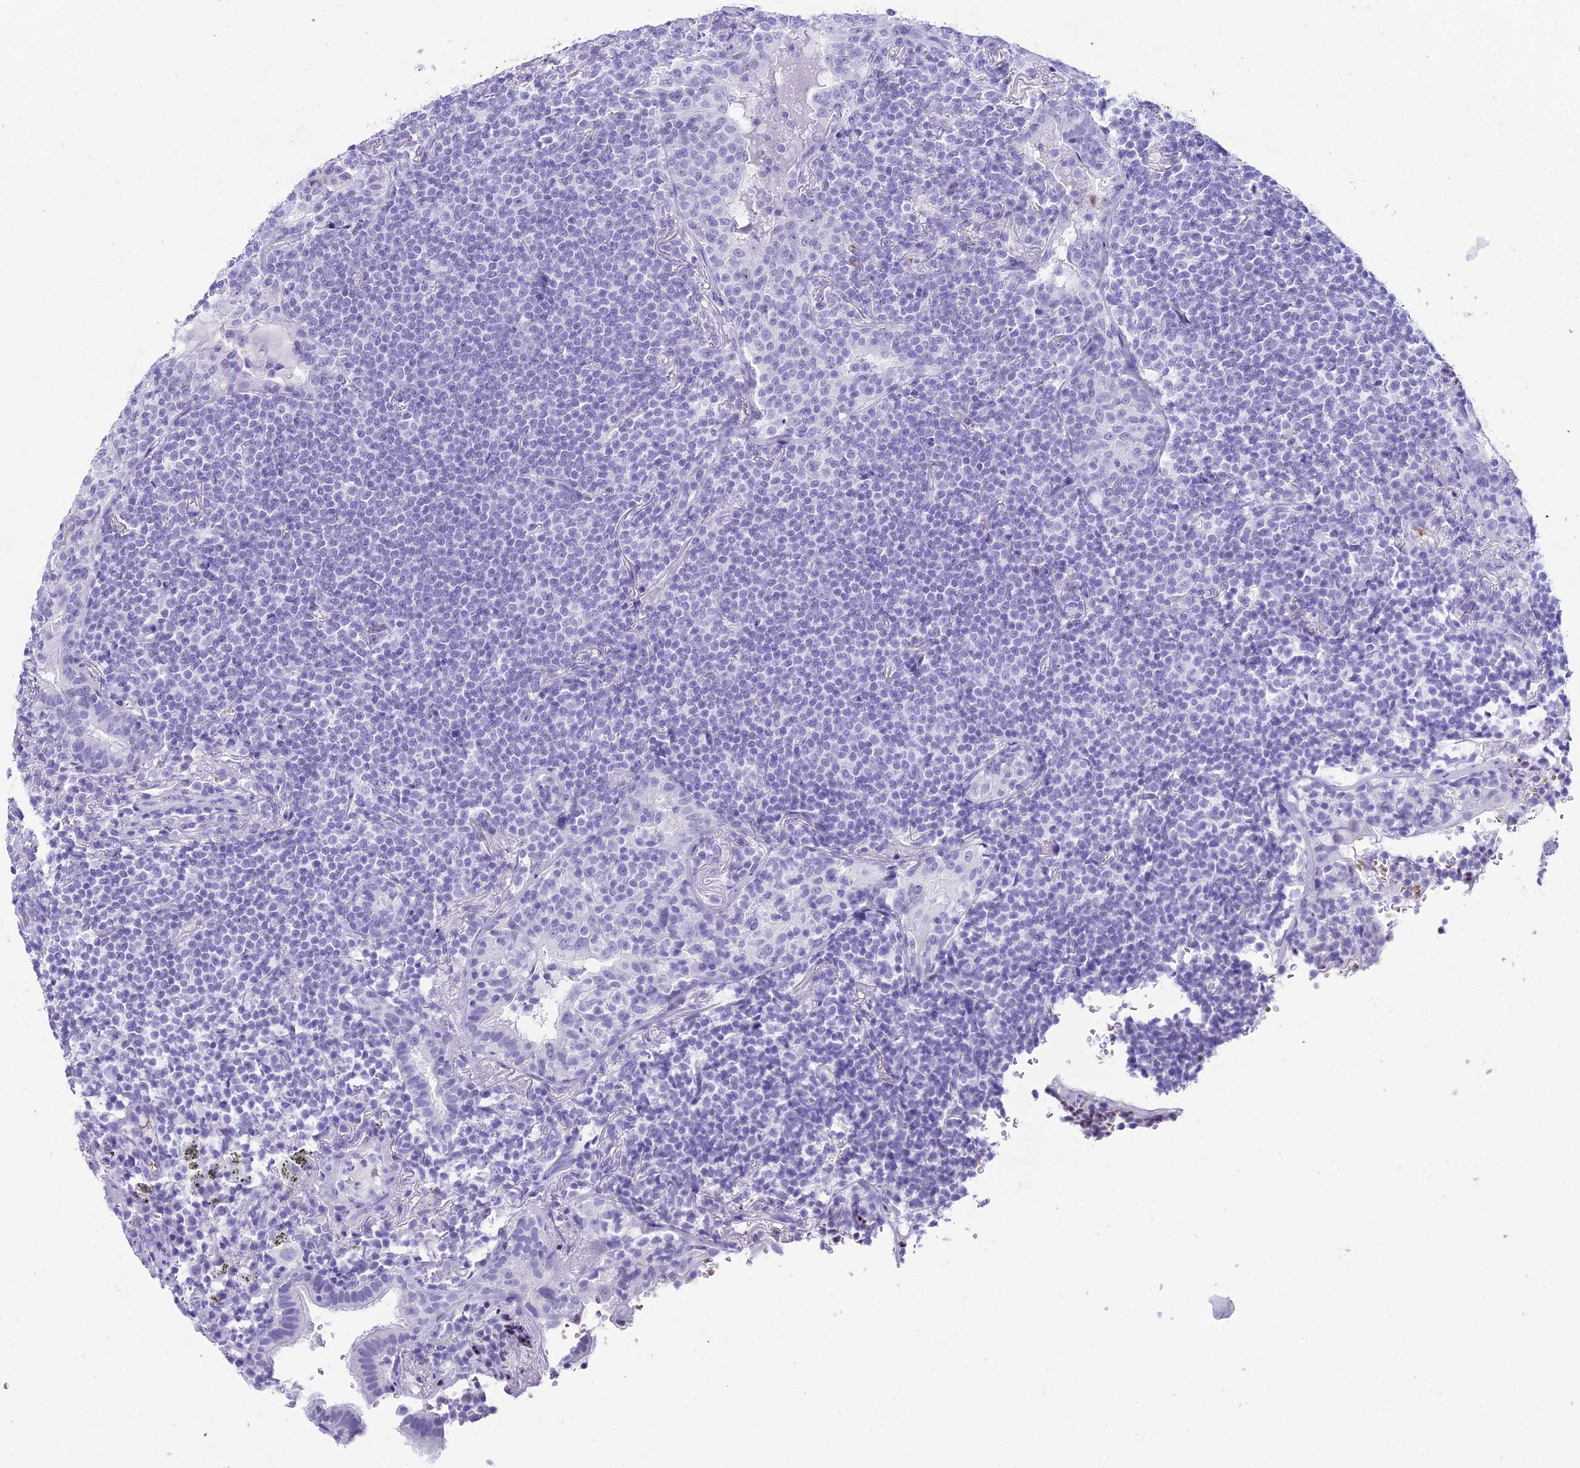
{"staining": {"intensity": "negative", "quantity": "none", "location": "none"}, "tissue": "lymphoma", "cell_type": "Tumor cells", "image_type": "cancer", "snomed": [{"axis": "morphology", "description": "Malignant lymphoma, non-Hodgkin's type, Low grade"}, {"axis": "topography", "description": "Lung"}], "caption": "Protein analysis of lymphoma displays no significant expression in tumor cells. The staining was performed using DAB to visualize the protein expression in brown, while the nuclei were stained in blue with hematoxylin (Magnification: 20x).", "gene": "RNPS1", "patient": {"sex": "female", "age": 71}}